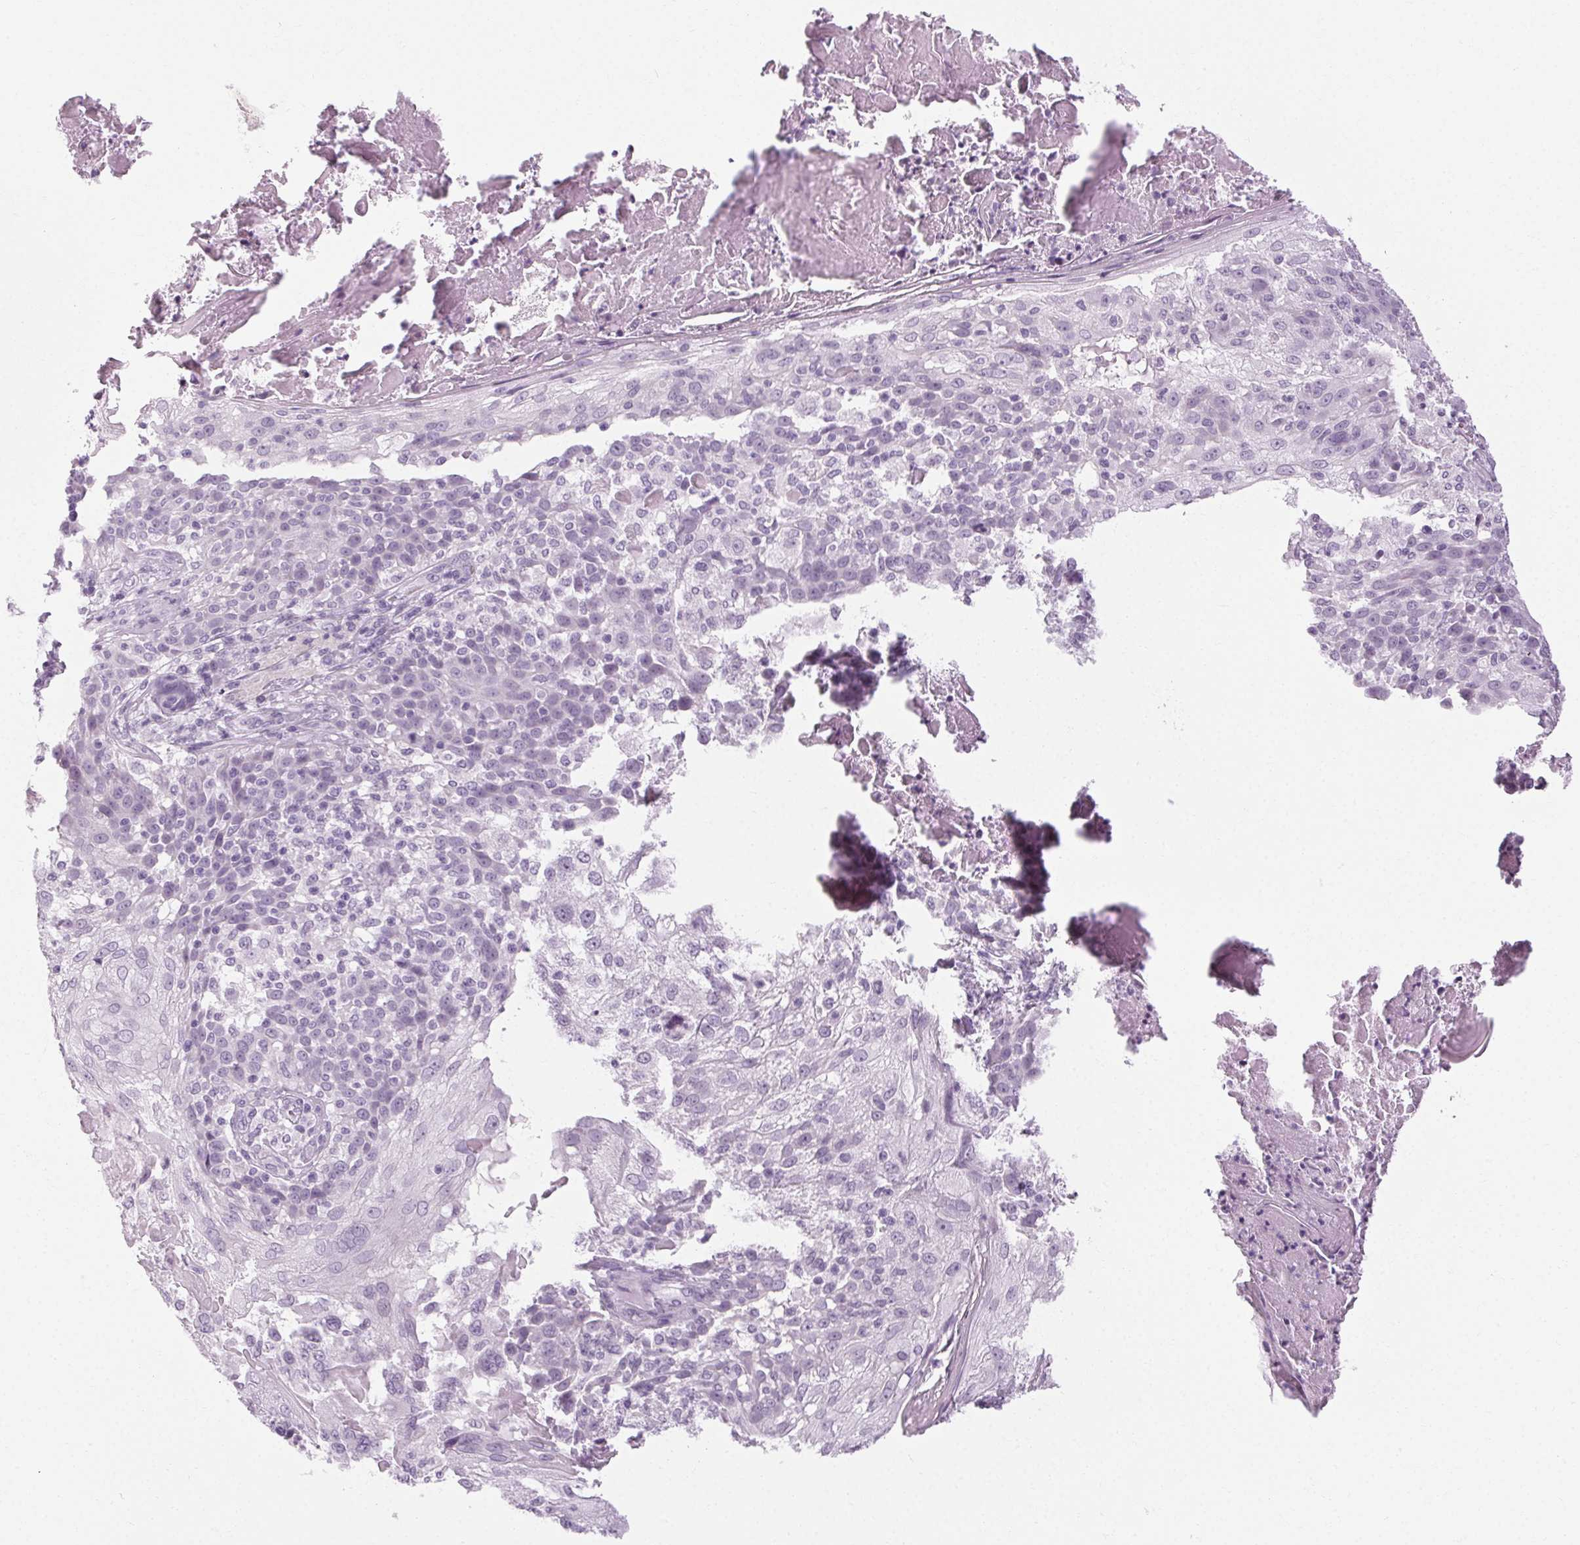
{"staining": {"intensity": "negative", "quantity": "none", "location": "none"}, "tissue": "skin cancer", "cell_type": "Tumor cells", "image_type": "cancer", "snomed": [{"axis": "morphology", "description": "Normal tissue, NOS"}, {"axis": "morphology", "description": "Squamous cell carcinoma, NOS"}, {"axis": "topography", "description": "Skin"}], "caption": "Tumor cells are negative for protein expression in human squamous cell carcinoma (skin).", "gene": "POMC", "patient": {"sex": "female", "age": 83}}